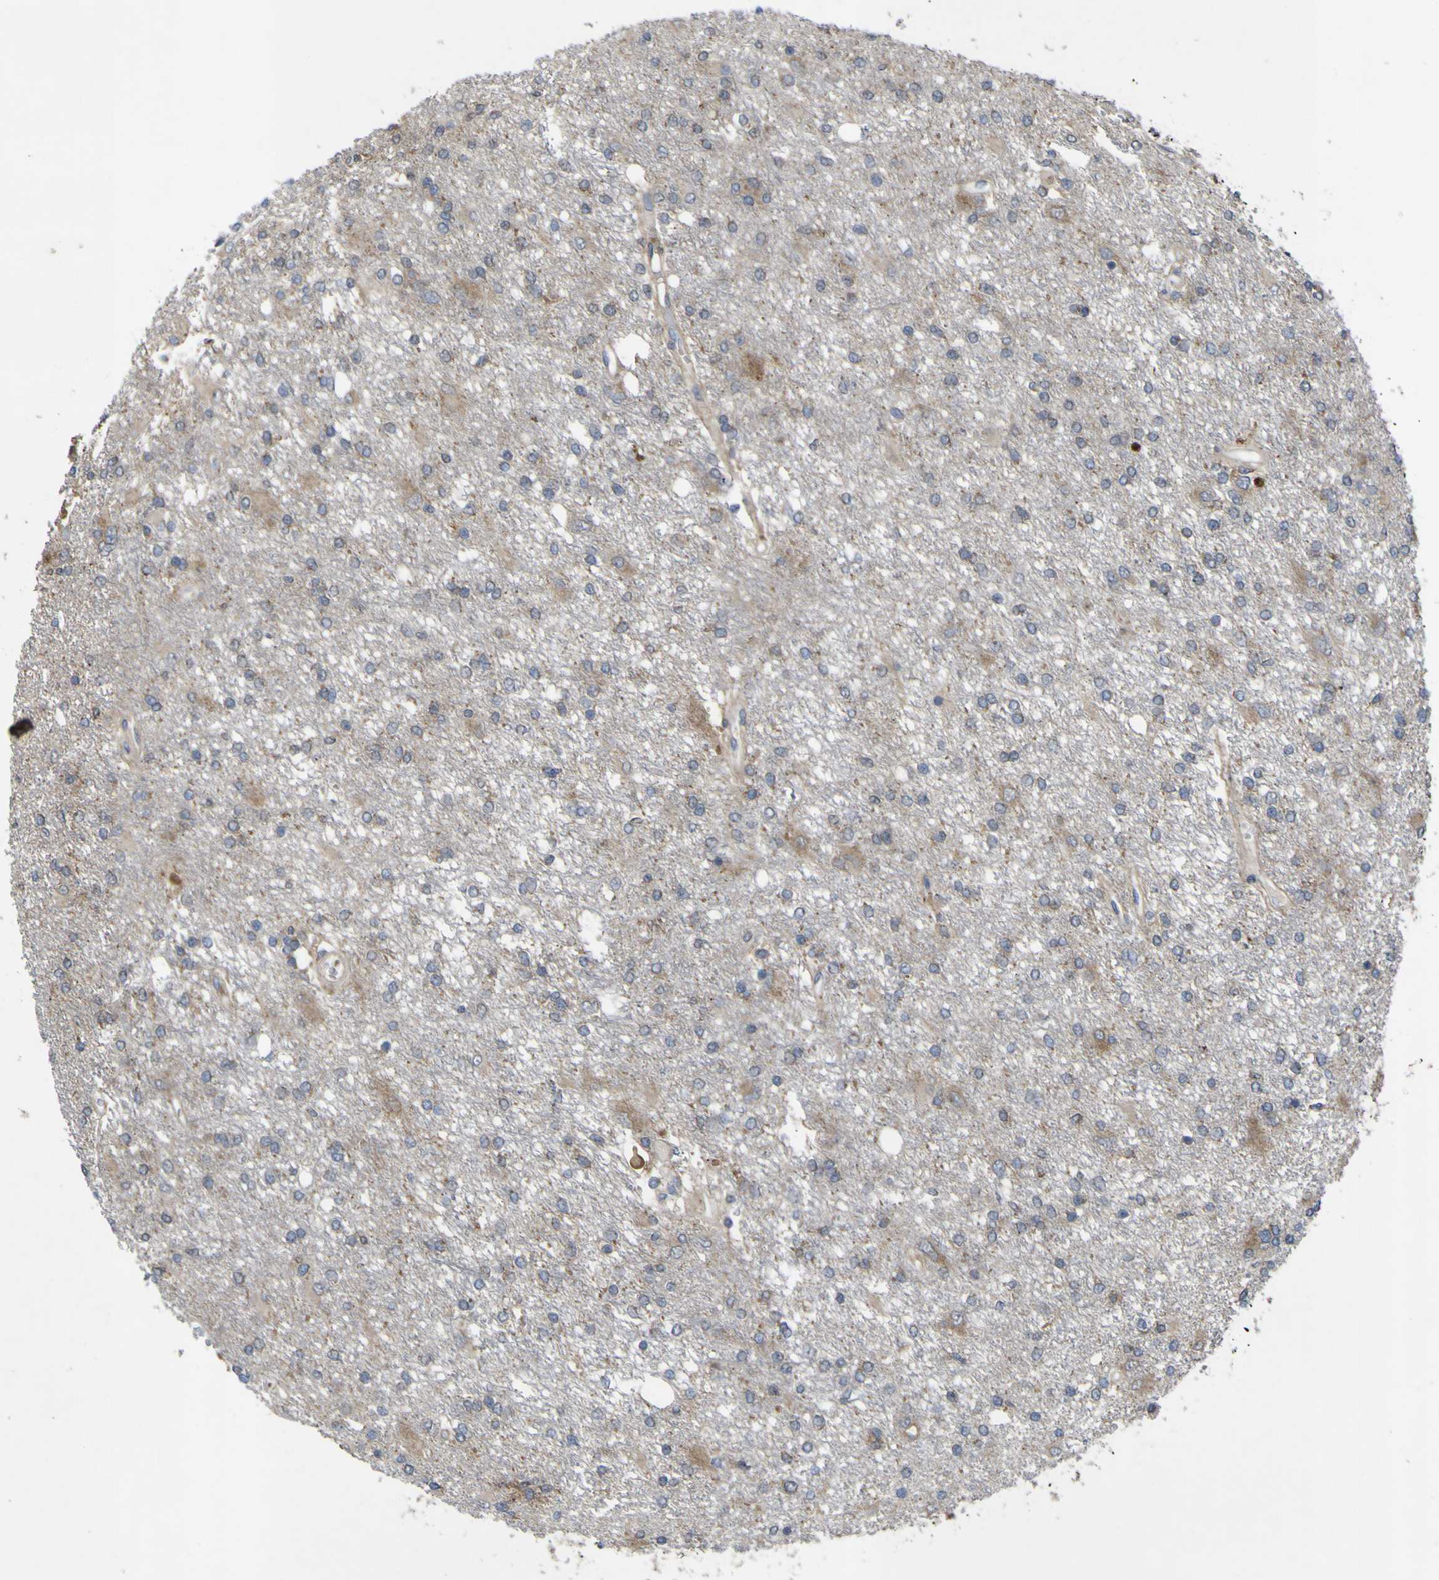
{"staining": {"intensity": "weak", "quantity": "<25%", "location": "cytoplasmic/membranous"}, "tissue": "glioma", "cell_type": "Tumor cells", "image_type": "cancer", "snomed": [{"axis": "morphology", "description": "Glioma, malignant, High grade"}, {"axis": "topography", "description": "Brain"}], "caption": "The immunohistochemistry image has no significant expression in tumor cells of glioma tissue.", "gene": "IRAK2", "patient": {"sex": "female", "age": 59}}